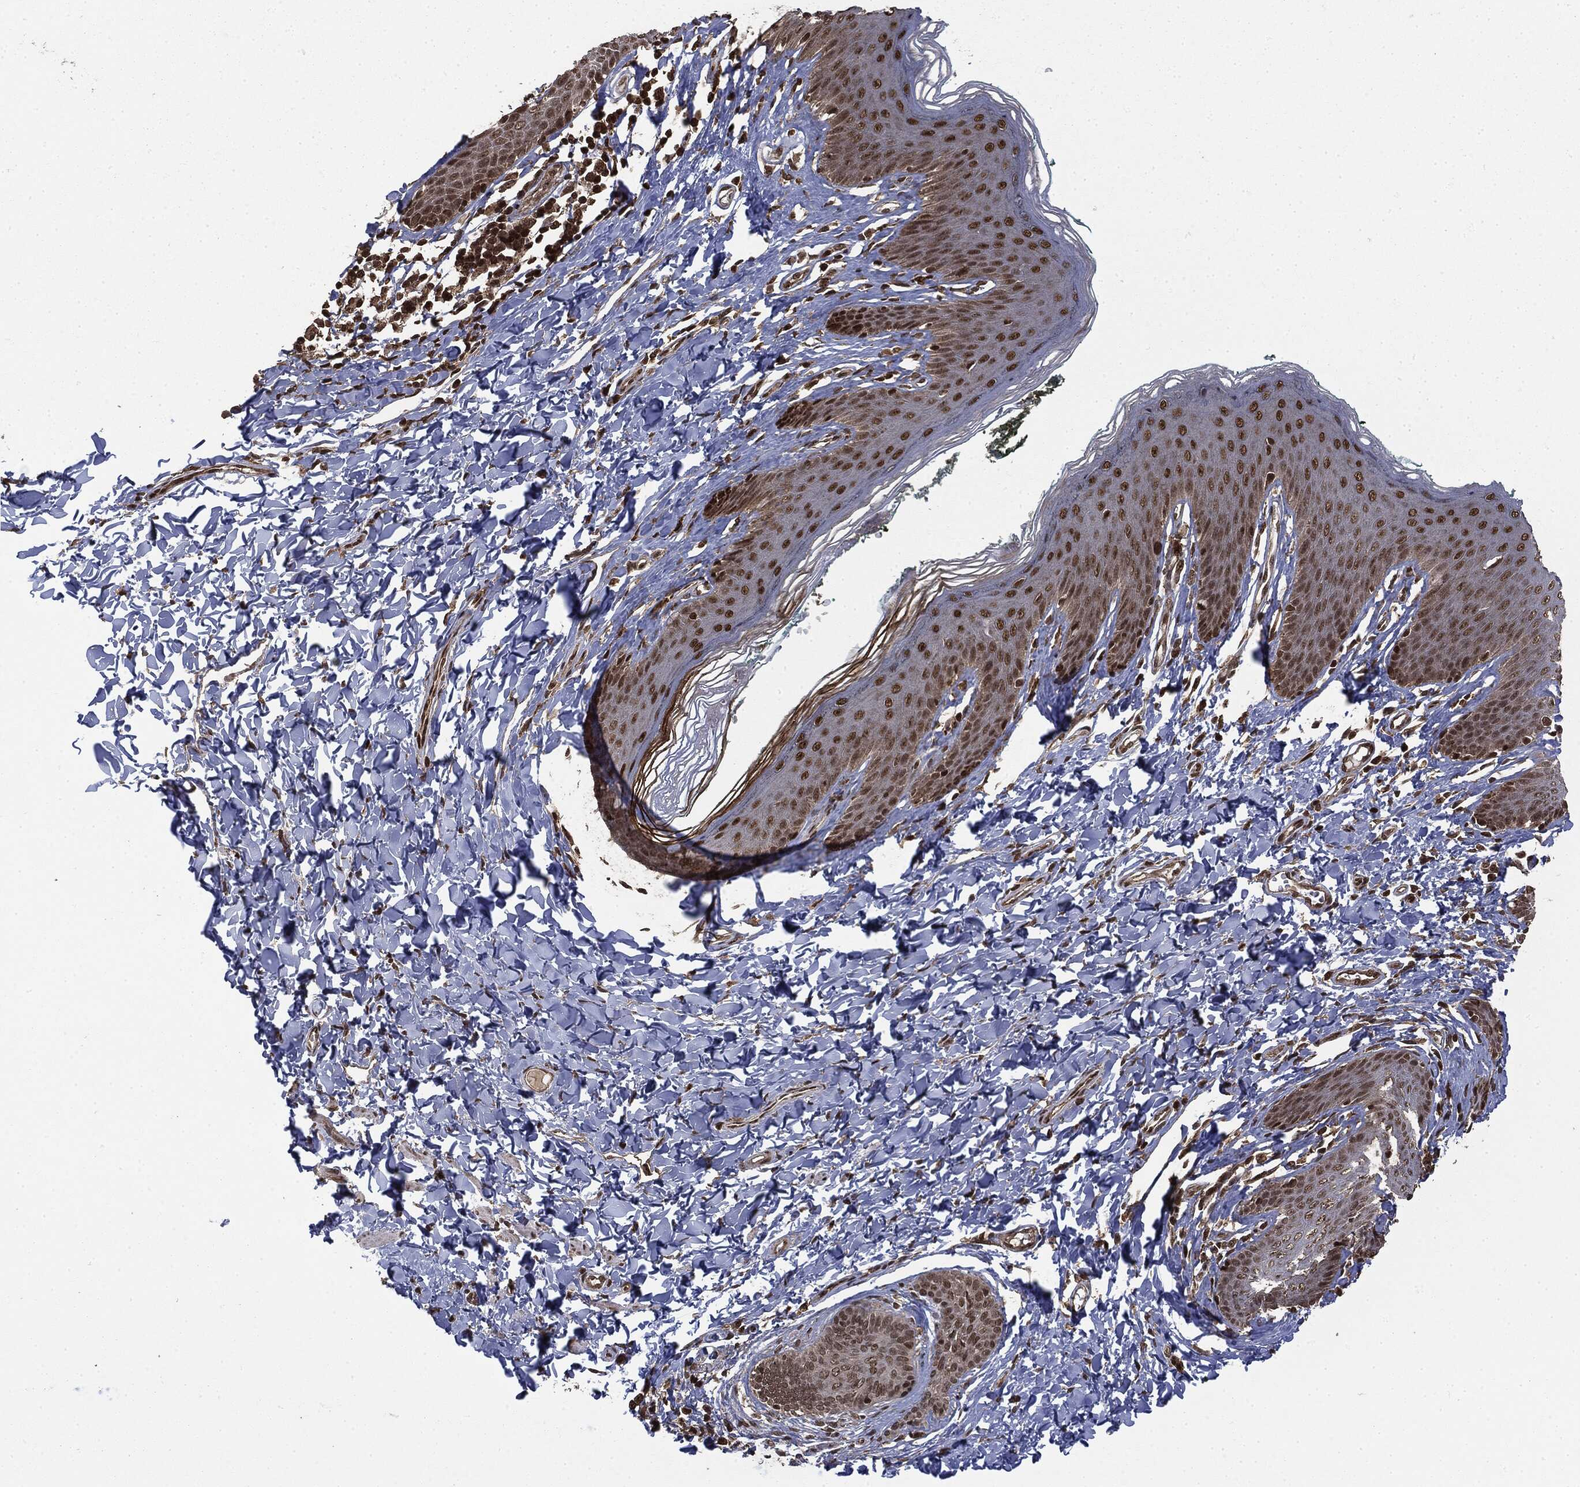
{"staining": {"intensity": "strong", "quantity": "25%-75%", "location": "nuclear"}, "tissue": "skin", "cell_type": "Epidermal cells", "image_type": "normal", "snomed": [{"axis": "morphology", "description": "Normal tissue, NOS"}, {"axis": "topography", "description": "Vulva"}], "caption": "Normal skin exhibits strong nuclear positivity in approximately 25%-75% of epidermal cells, visualized by immunohistochemistry.", "gene": "CTDP1", "patient": {"sex": "female", "age": 66}}